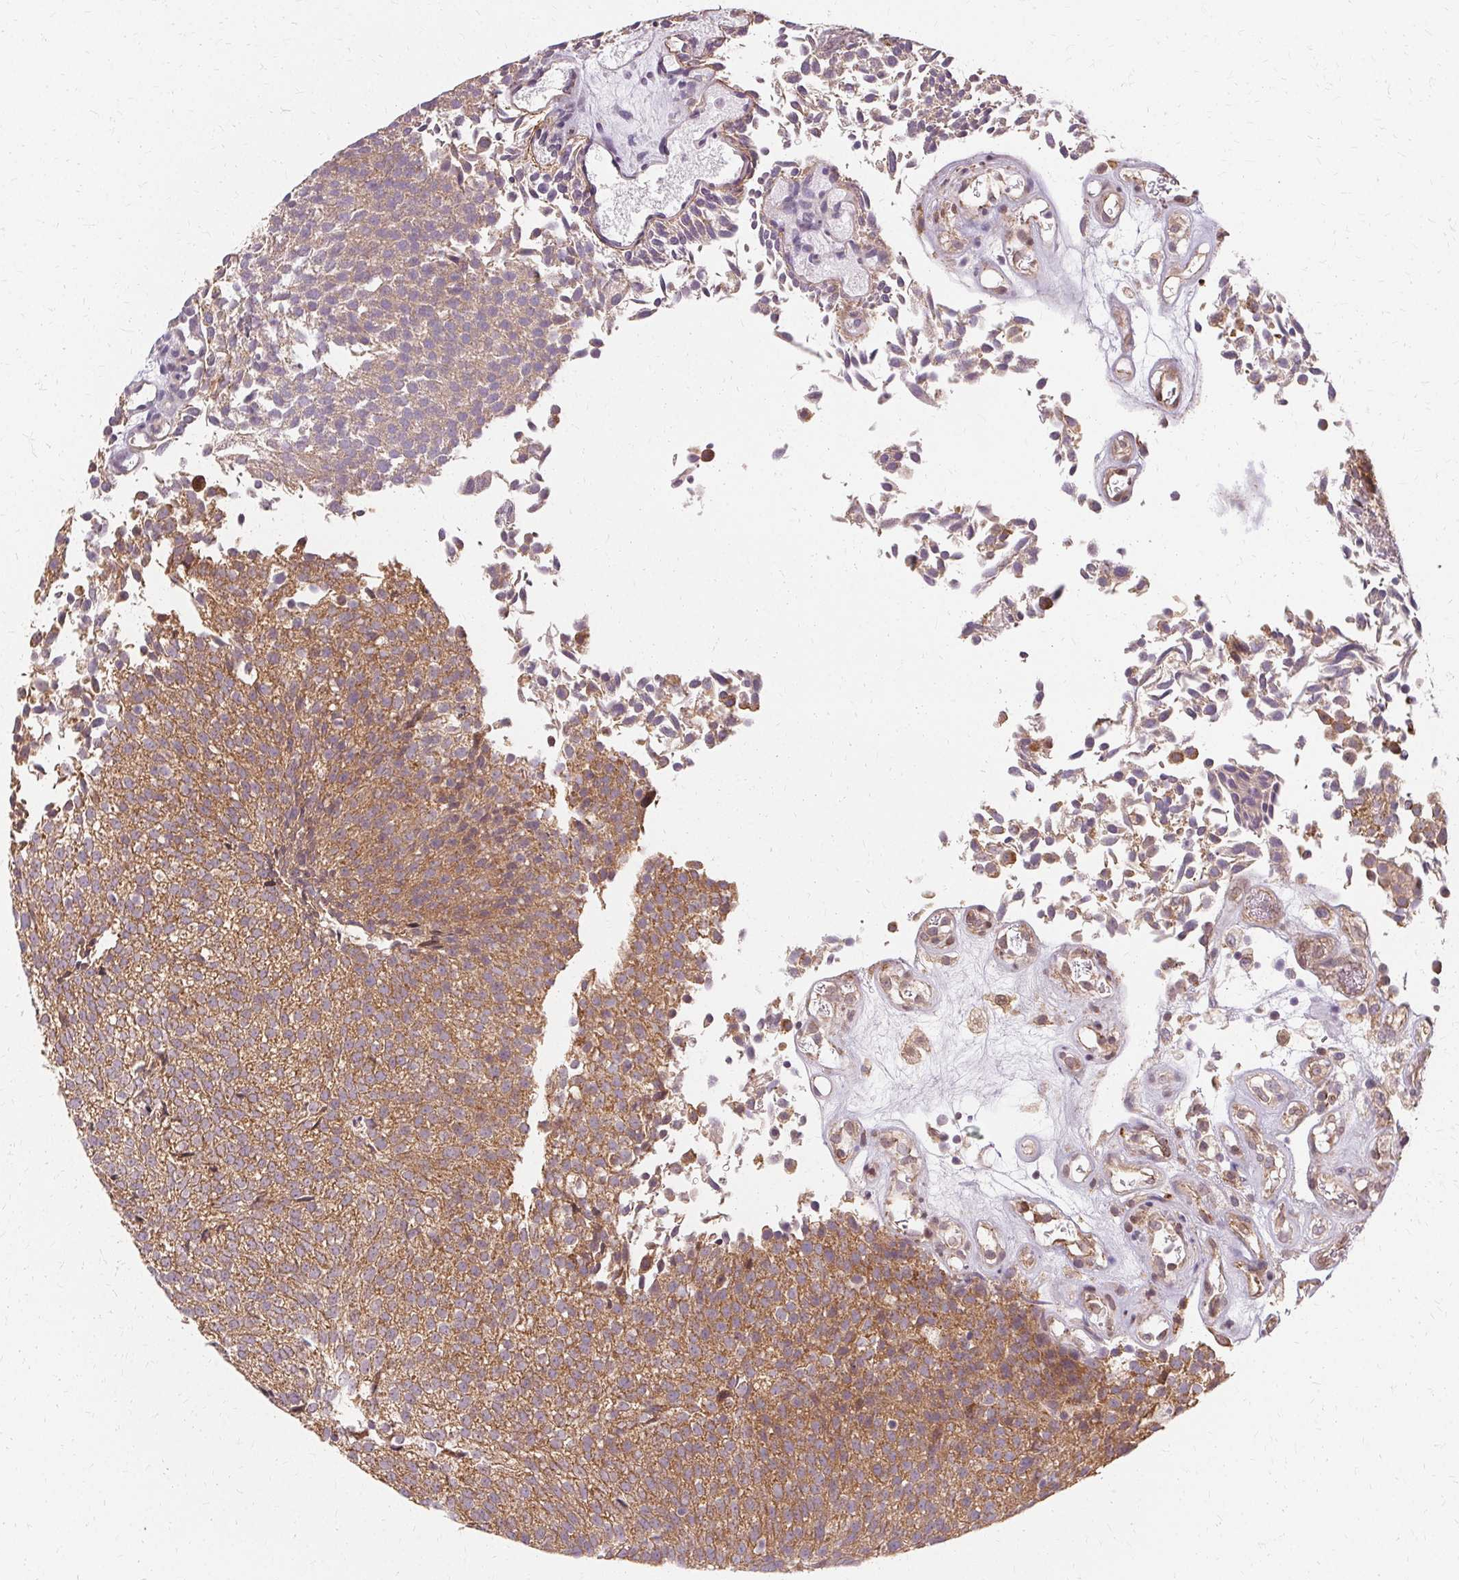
{"staining": {"intensity": "moderate", "quantity": ">75%", "location": "cytoplasmic/membranous"}, "tissue": "urothelial cancer", "cell_type": "Tumor cells", "image_type": "cancer", "snomed": [{"axis": "morphology", "description": "Urothelial carcinoma, Low grade"}, {"axis": "topography", "description": "Urinary bladder"}], "caption": "There is medium levels of moderate cytoplasmic/membranous positivity in tumor cells of urothelial cancer, as demonstrated by immunohistochemical staining (brown color).", "gene": "USP8", "patient": {"sex": "female", "age": 79}}